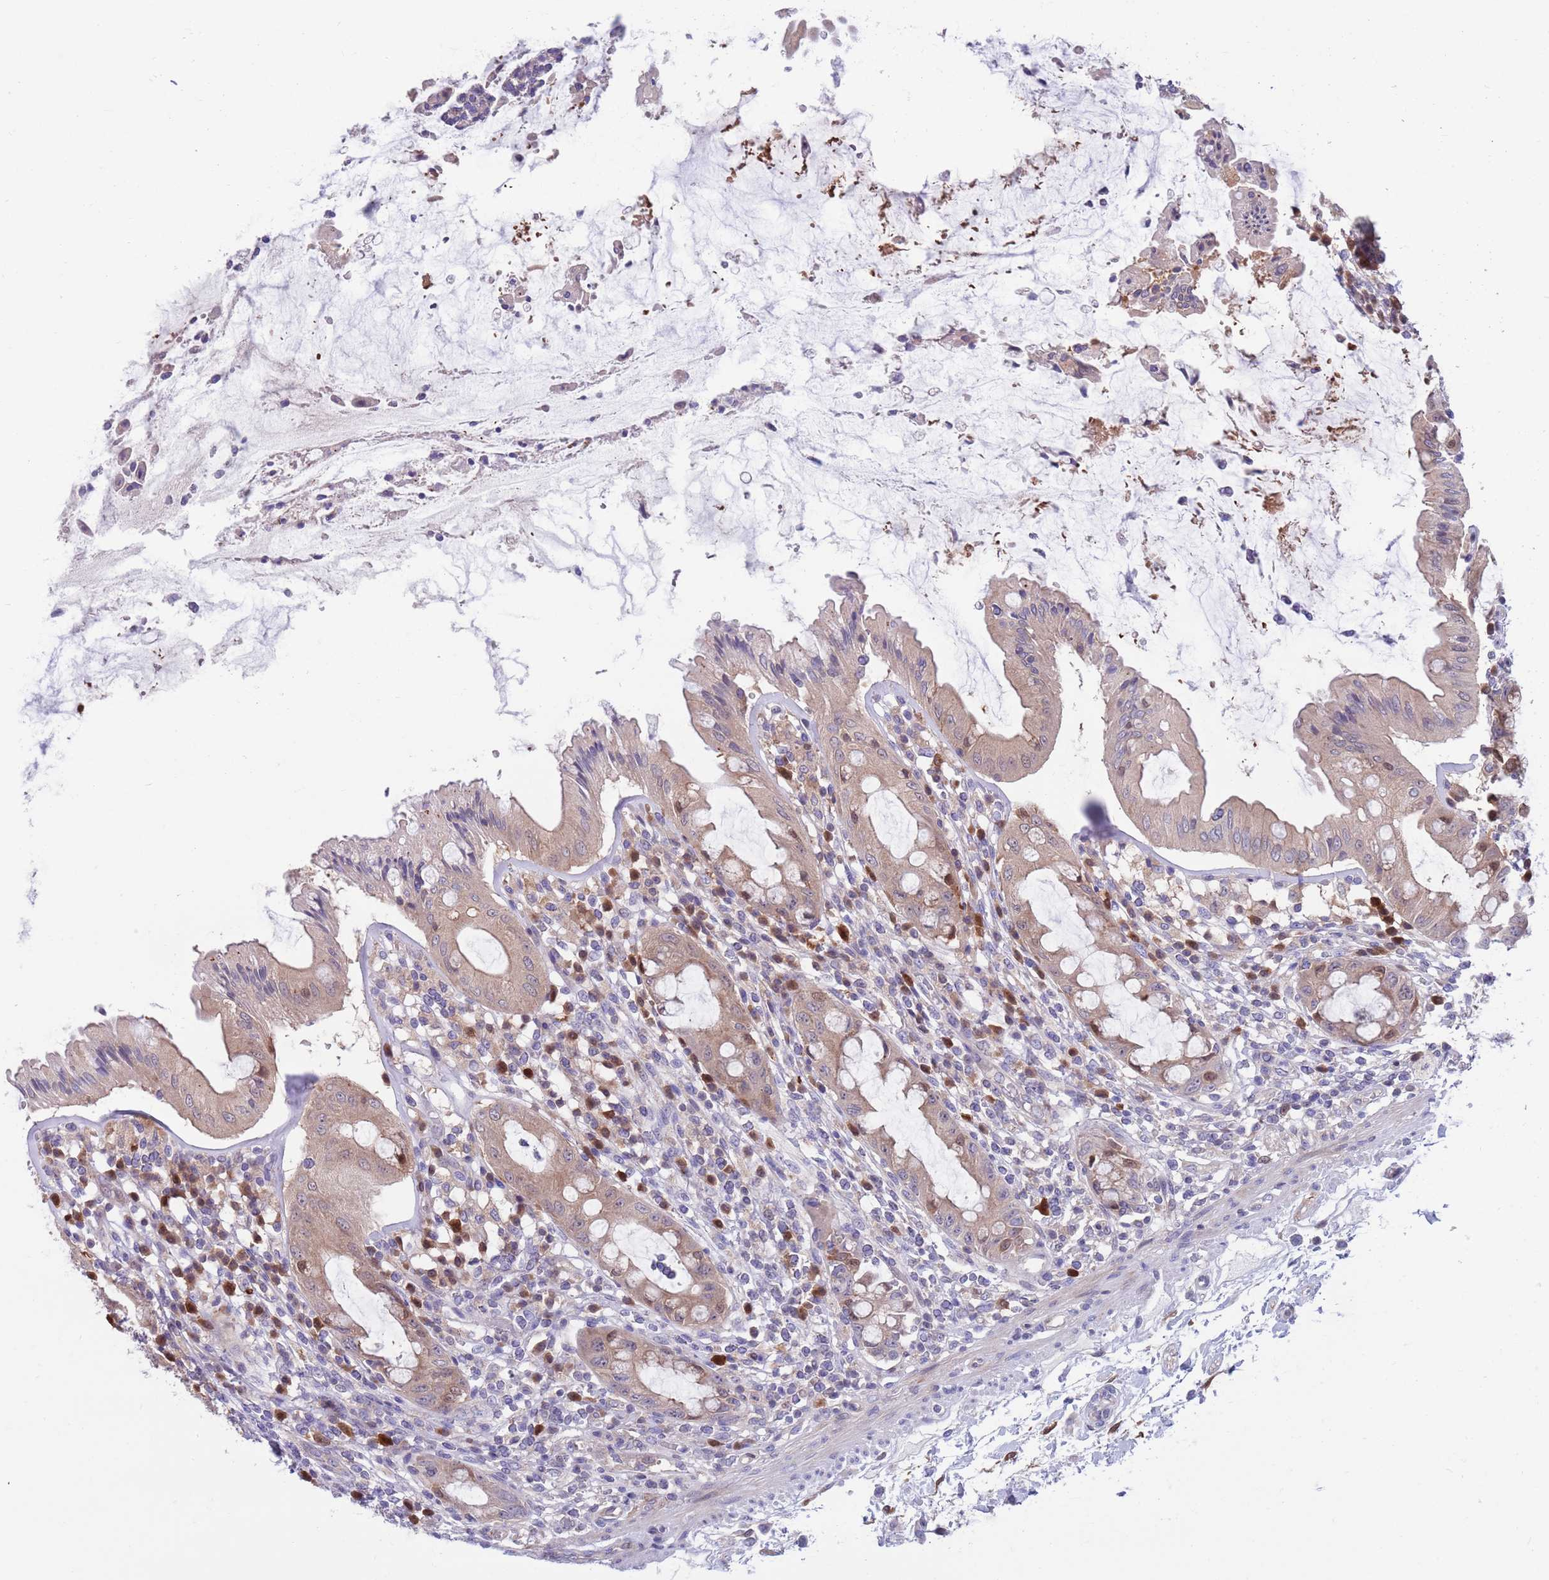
{"staining": {"intensity": "moderate", "quantity": ">75%", "location": "cytoplasmic/membranous"}, "tissue": "rectum", "cell_type": "Glandular cells", "image_type": "normal", "snomed": [{"axis": "morphology", "description": "Normal tissue, NOS"}, {"axis": "topography", "description": "Rectum"}], "caption": "Human rectum stained for a protein (brown) reveals moderate cytoplasmic/membranous positive staining in approximately >75% of glandular cells.", "gene": "KLHL29", "patient": {"sex": "female", "age": 57}}